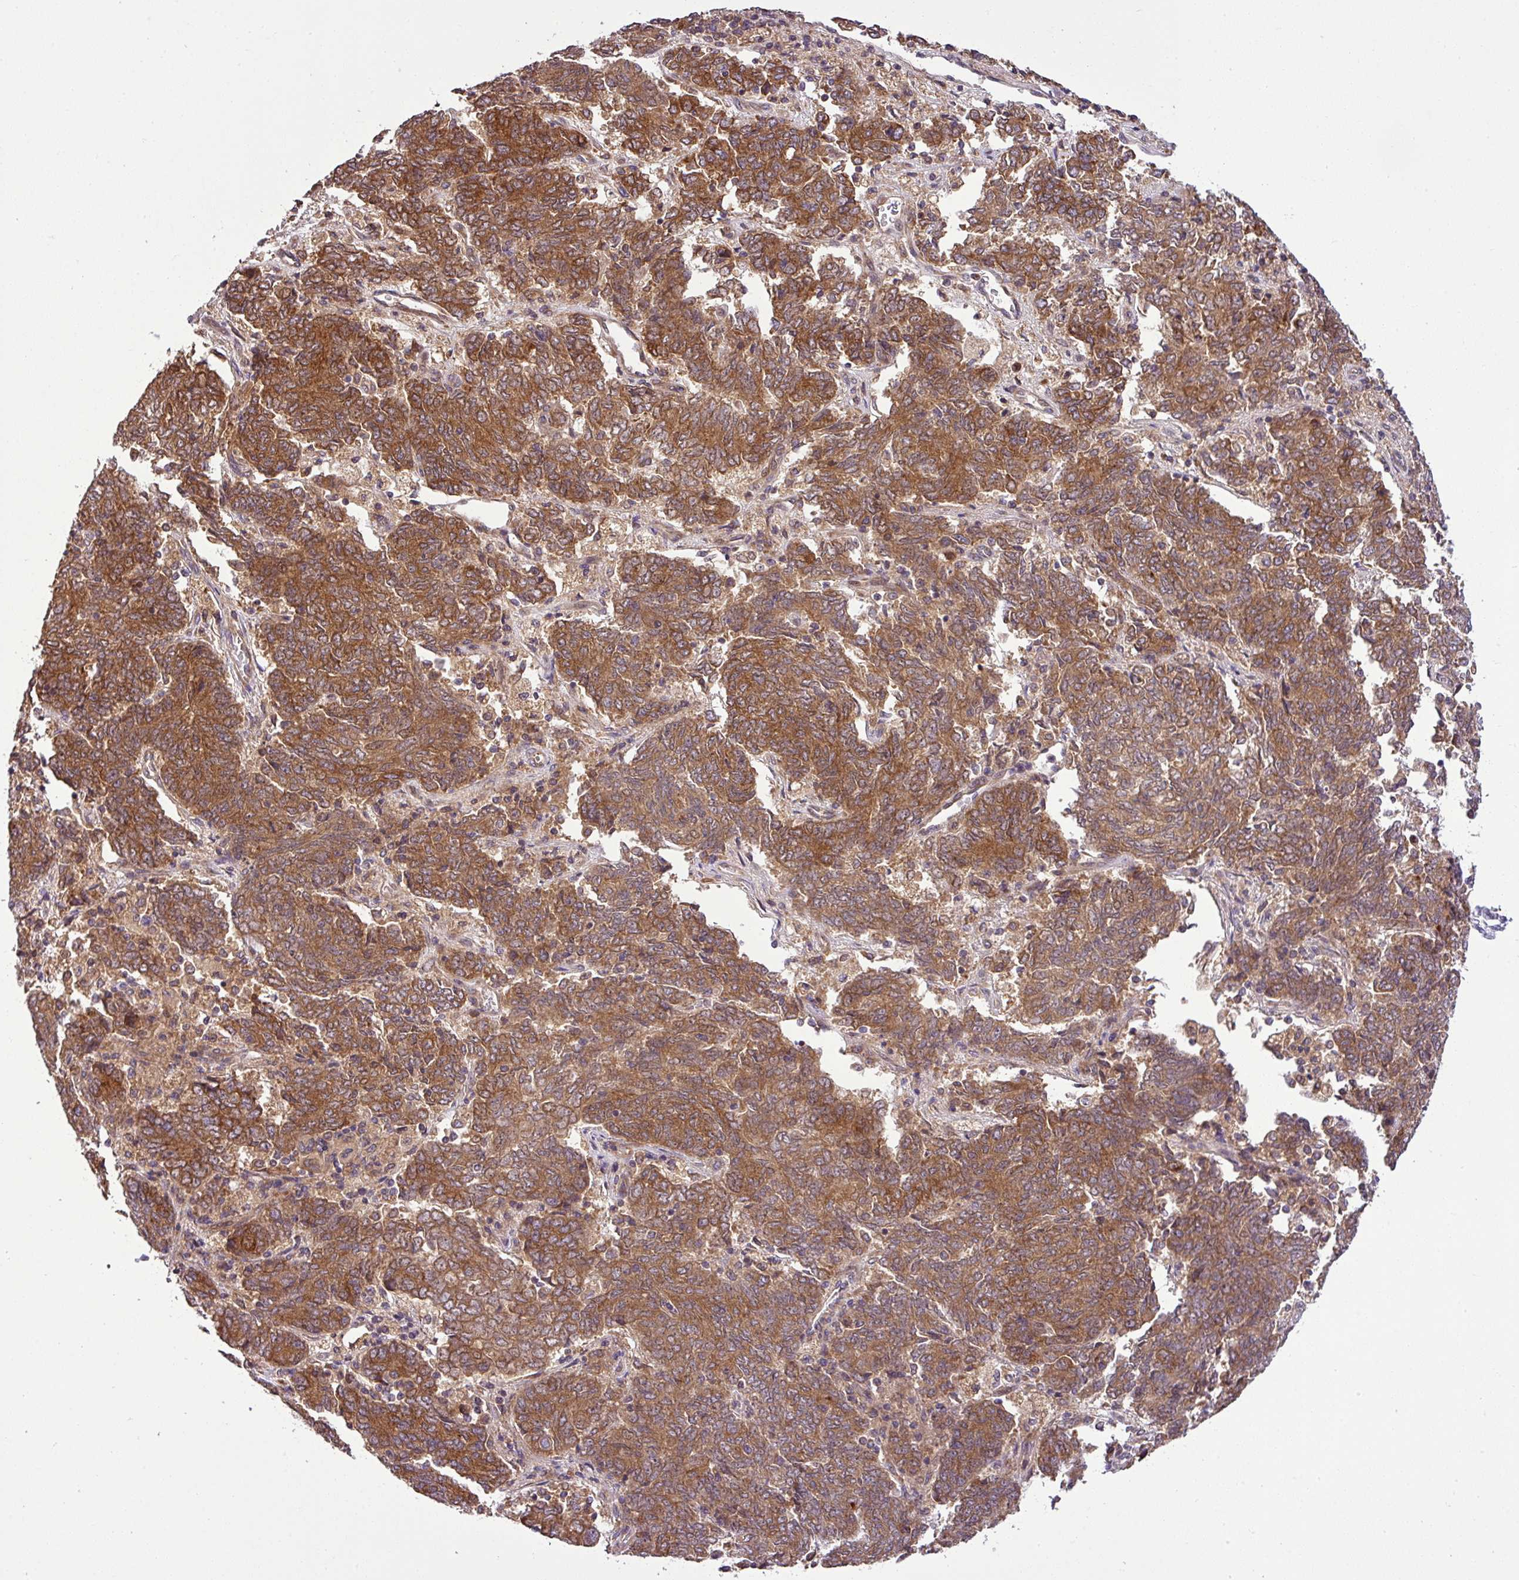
{"staining": {"intensity": "moderate", "quantity": ">75%", "location": "cytoplasmic/membranous"}, "tissue": "endometrial cancer", "cell_type": "Tumor cells", "image_type": "cancer", "snomed": [{"axis": "morphology", "description": "Adenocarcinoma, NOS"}, {"axis": "topography", "description": "Endometrium"}], "caption": "The immunohistochemical stain labels moderate cytoplasmic/membranous positivity in tumor cells of adenocarcinoma (endometrial) tissue. (Brightfield microscopy of DAB IHC at high magnification).", "gene": "DLGAP4", "patient": {"sex": "female", "age": 80}}